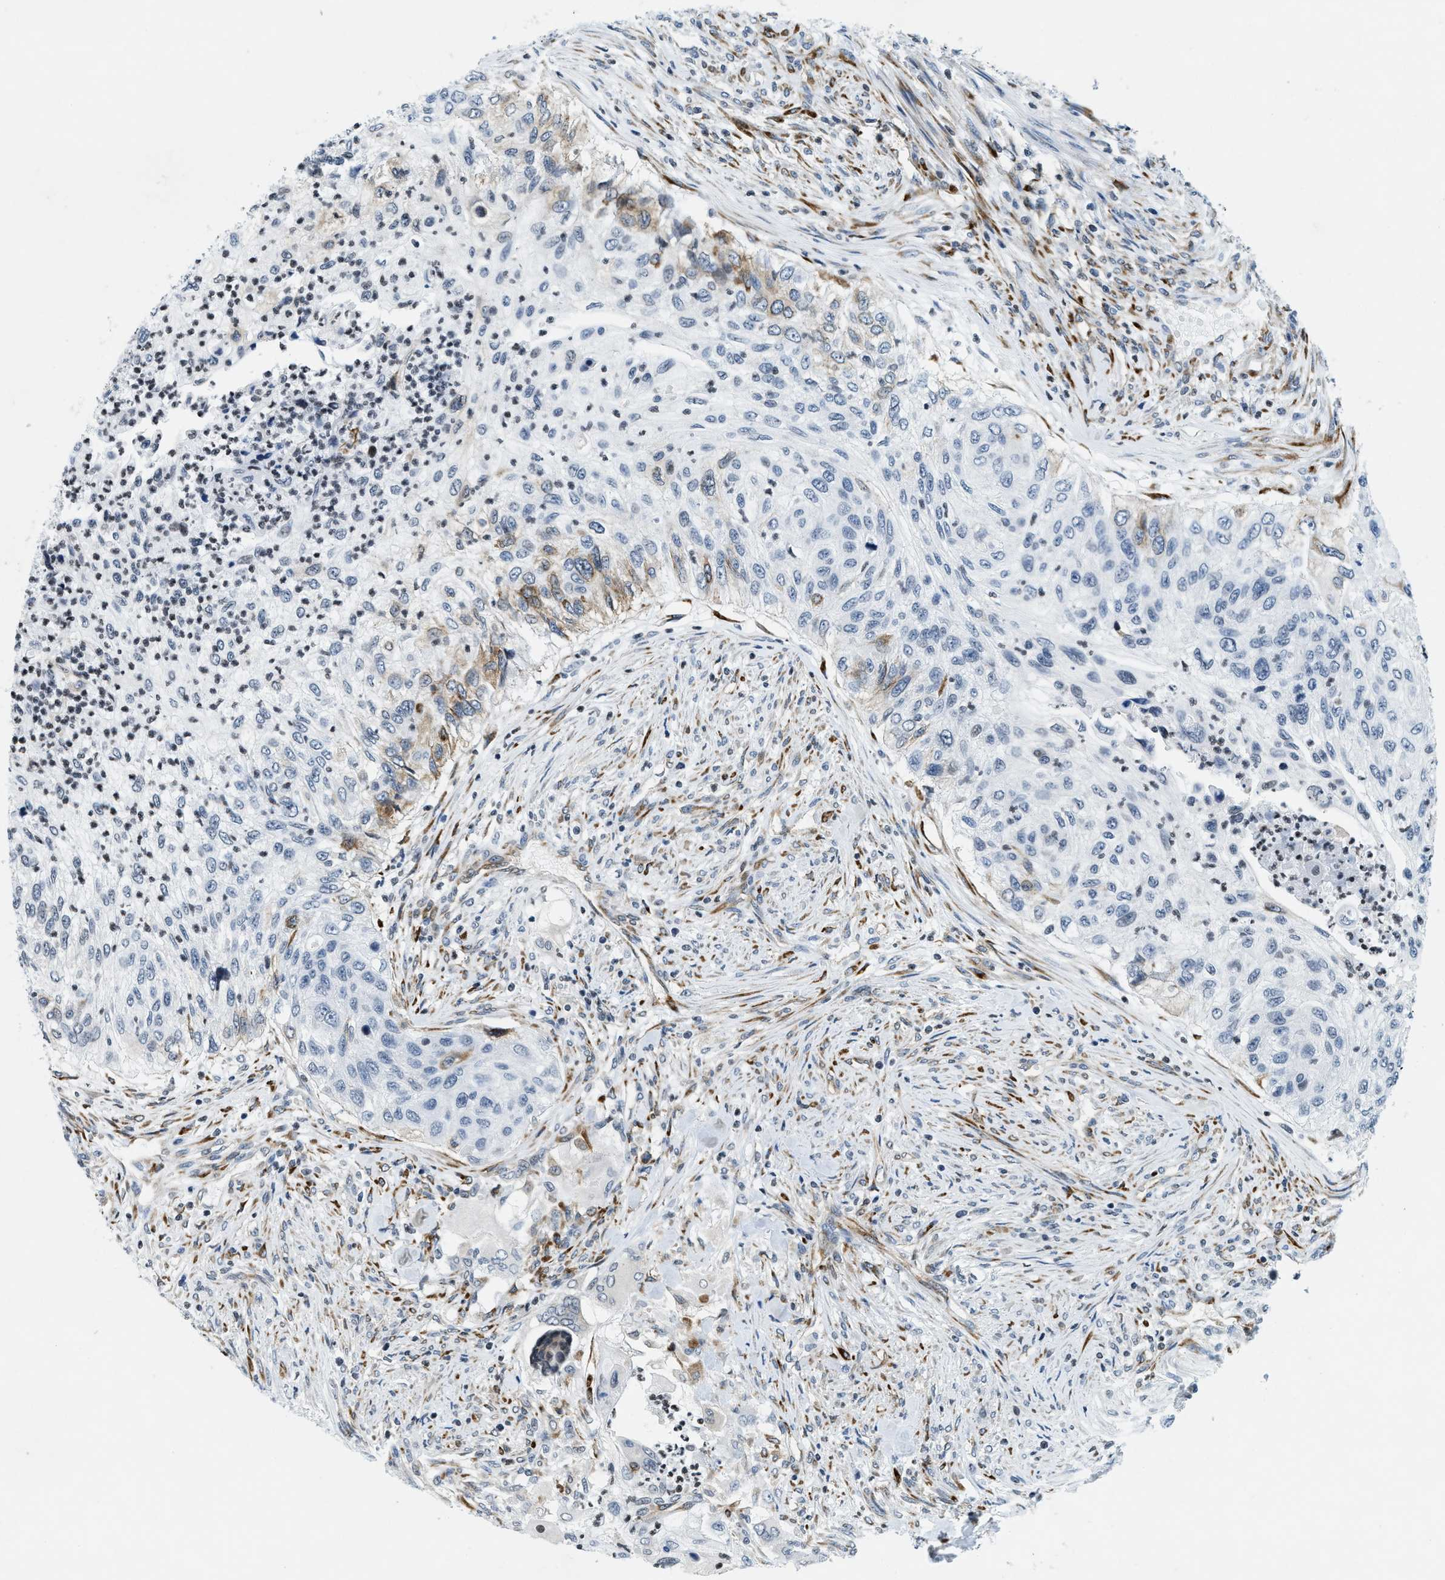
{"staining": {"intensity": "moderate", "quantity": "<25%", "location": "cytoplasmic/membranous"}, "tissue": "urothelial cancer", "cell_type": "Tumor cells", "image_type": "cancer", "snomed": [{"axis": "morphology", "description": "Urothelial carcinoma, High grade"}, {"axis": "topography", "description": "Urinary bladder"}], "caption": "The image demonstrates staining of high-grade urothelial carcinoma, revealing moderate cytoplasmic/membranous protein positivity (brown color) within tumor cells. (DAB IHC, brown staining for protein, blue staining for nuclei).", "gene": "UVRAG", "patient": {"sex": "female", "age": 60}}